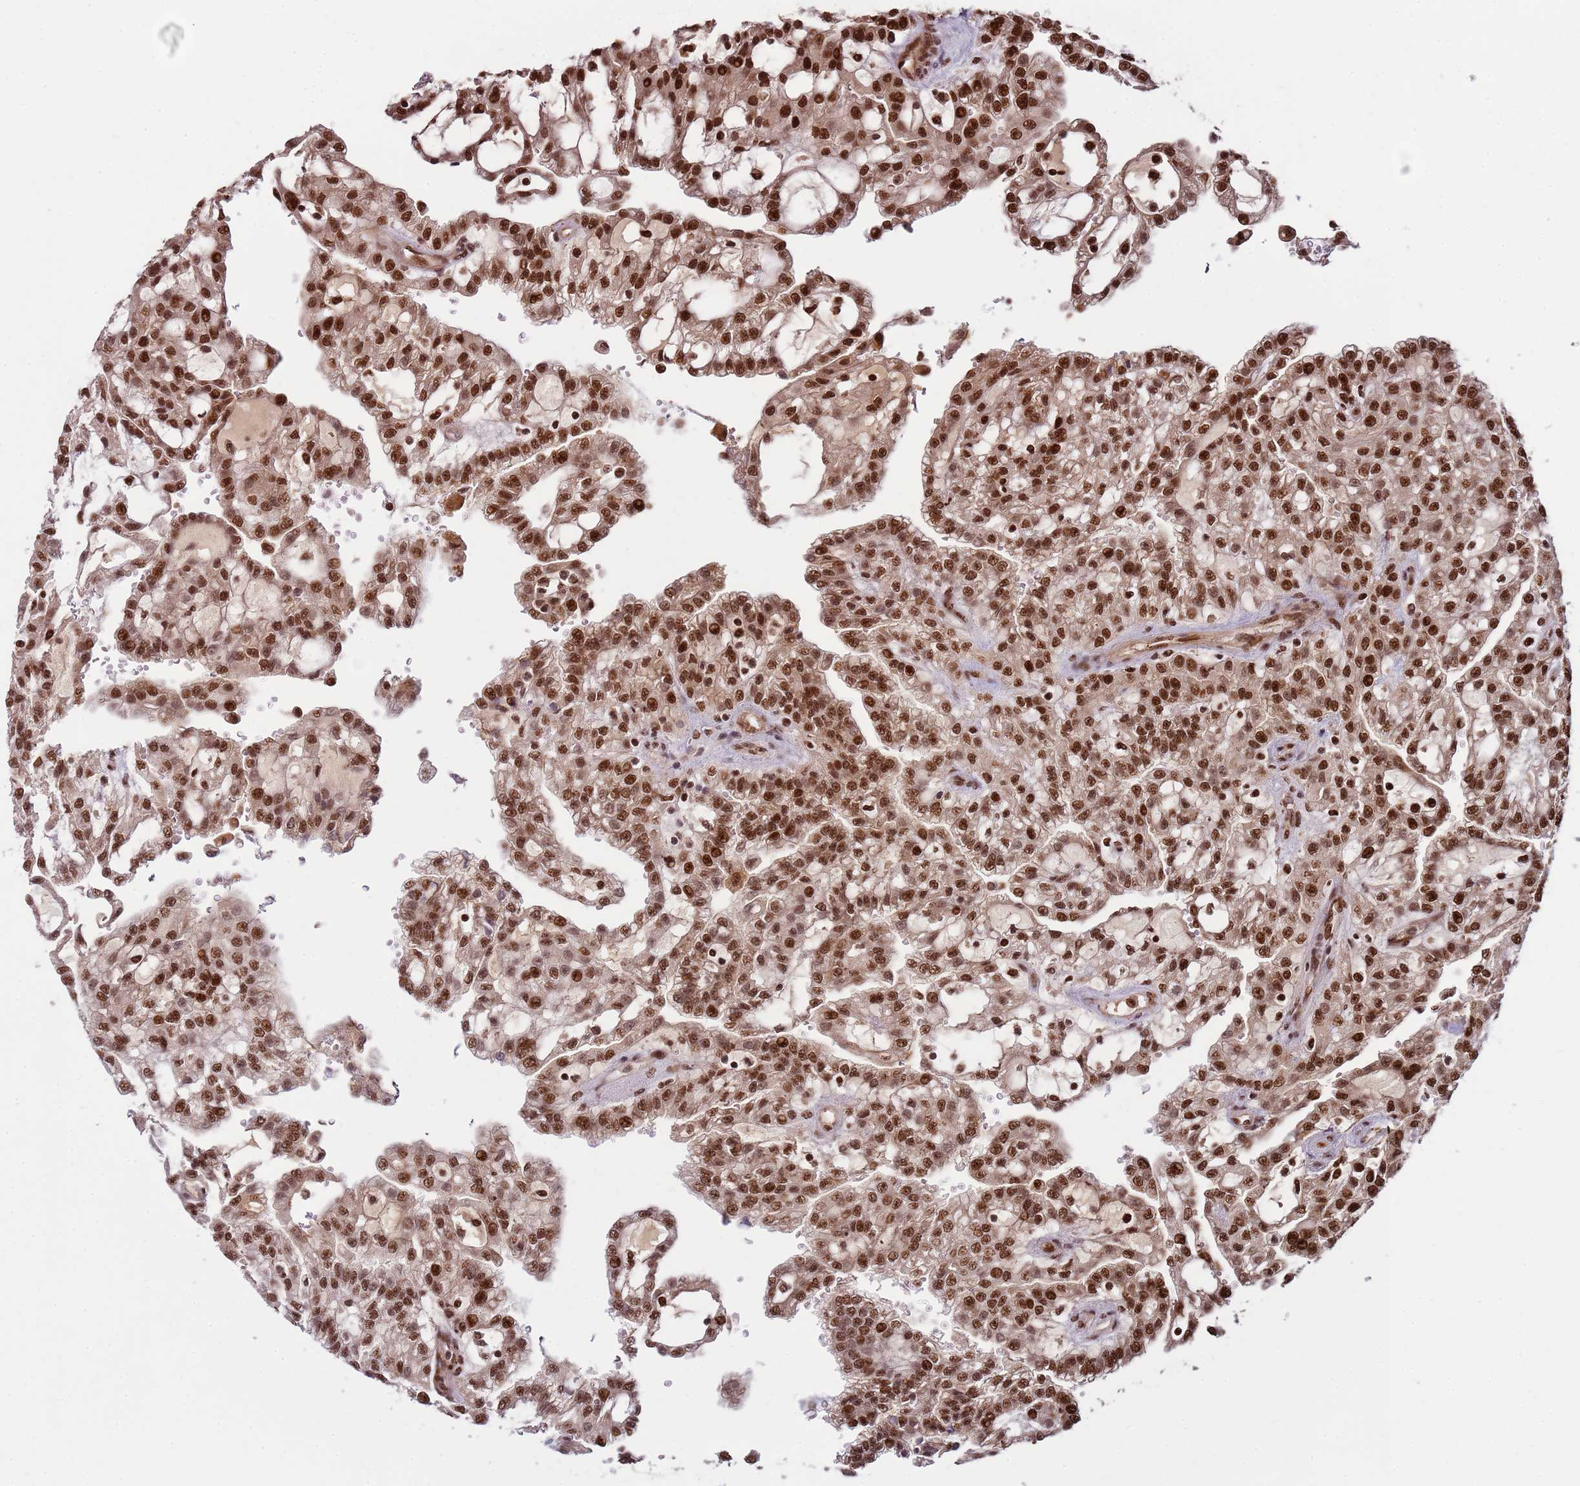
{"staining": {"intensity": "strong", "quantity": ">75%", "location": "nuclear"}, "tissue": "renal cancer", "cell_type": "Tumor cells", "image_type": "cancer", "snomed": [{"axis": "morphology", "description": "Adenocarcinoma, NOS"}, {"axis": "topography", "description": "Kidney"}], "caption": "A photomicrograph of adenocarcinoma (renal) stained for a protein shows strong nuclear brown staining in tumor cells.", "gene": "ZBTB12", "patient": {"sex": "male", "age": 63}}